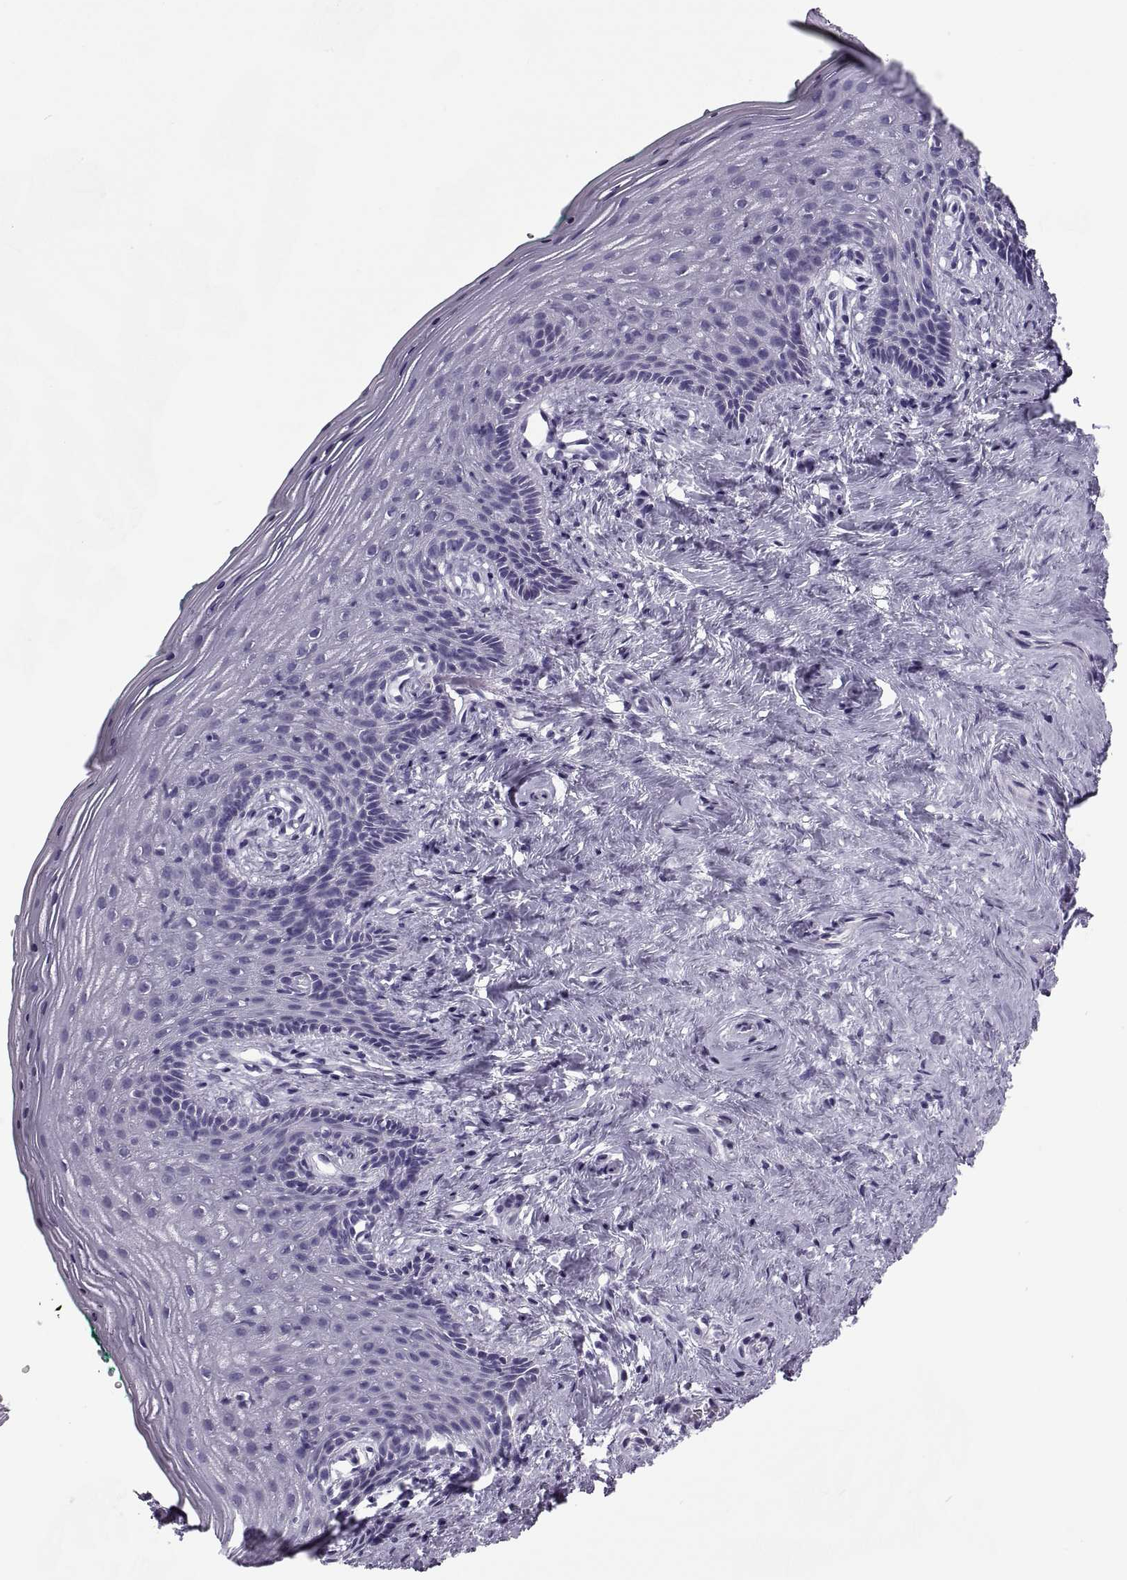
{"staining": {"intensity": "negative", "quantity": "none", "location": "none"}, "tissue": "vagina", "cell_type": "Squamous epithelial cells", "image_type": "normal", "snomed": [{"axis": "morphology", "description": "Normal tissue, NOS"}, {"axis": "topography", "description": "Vagina"}], "caption": "Immunohistochemistry (IHC) micrograph of normal vagina stained for a protein (brown), which displays no positivity in squamous epithelial cells. (DAB (3,3'-diaminobenzidine) immunohistochemistry visualized using brightfield microscopy, high magnification).", "gene": "RLBP1", "patient": {"sex": "female", "age": 45}}